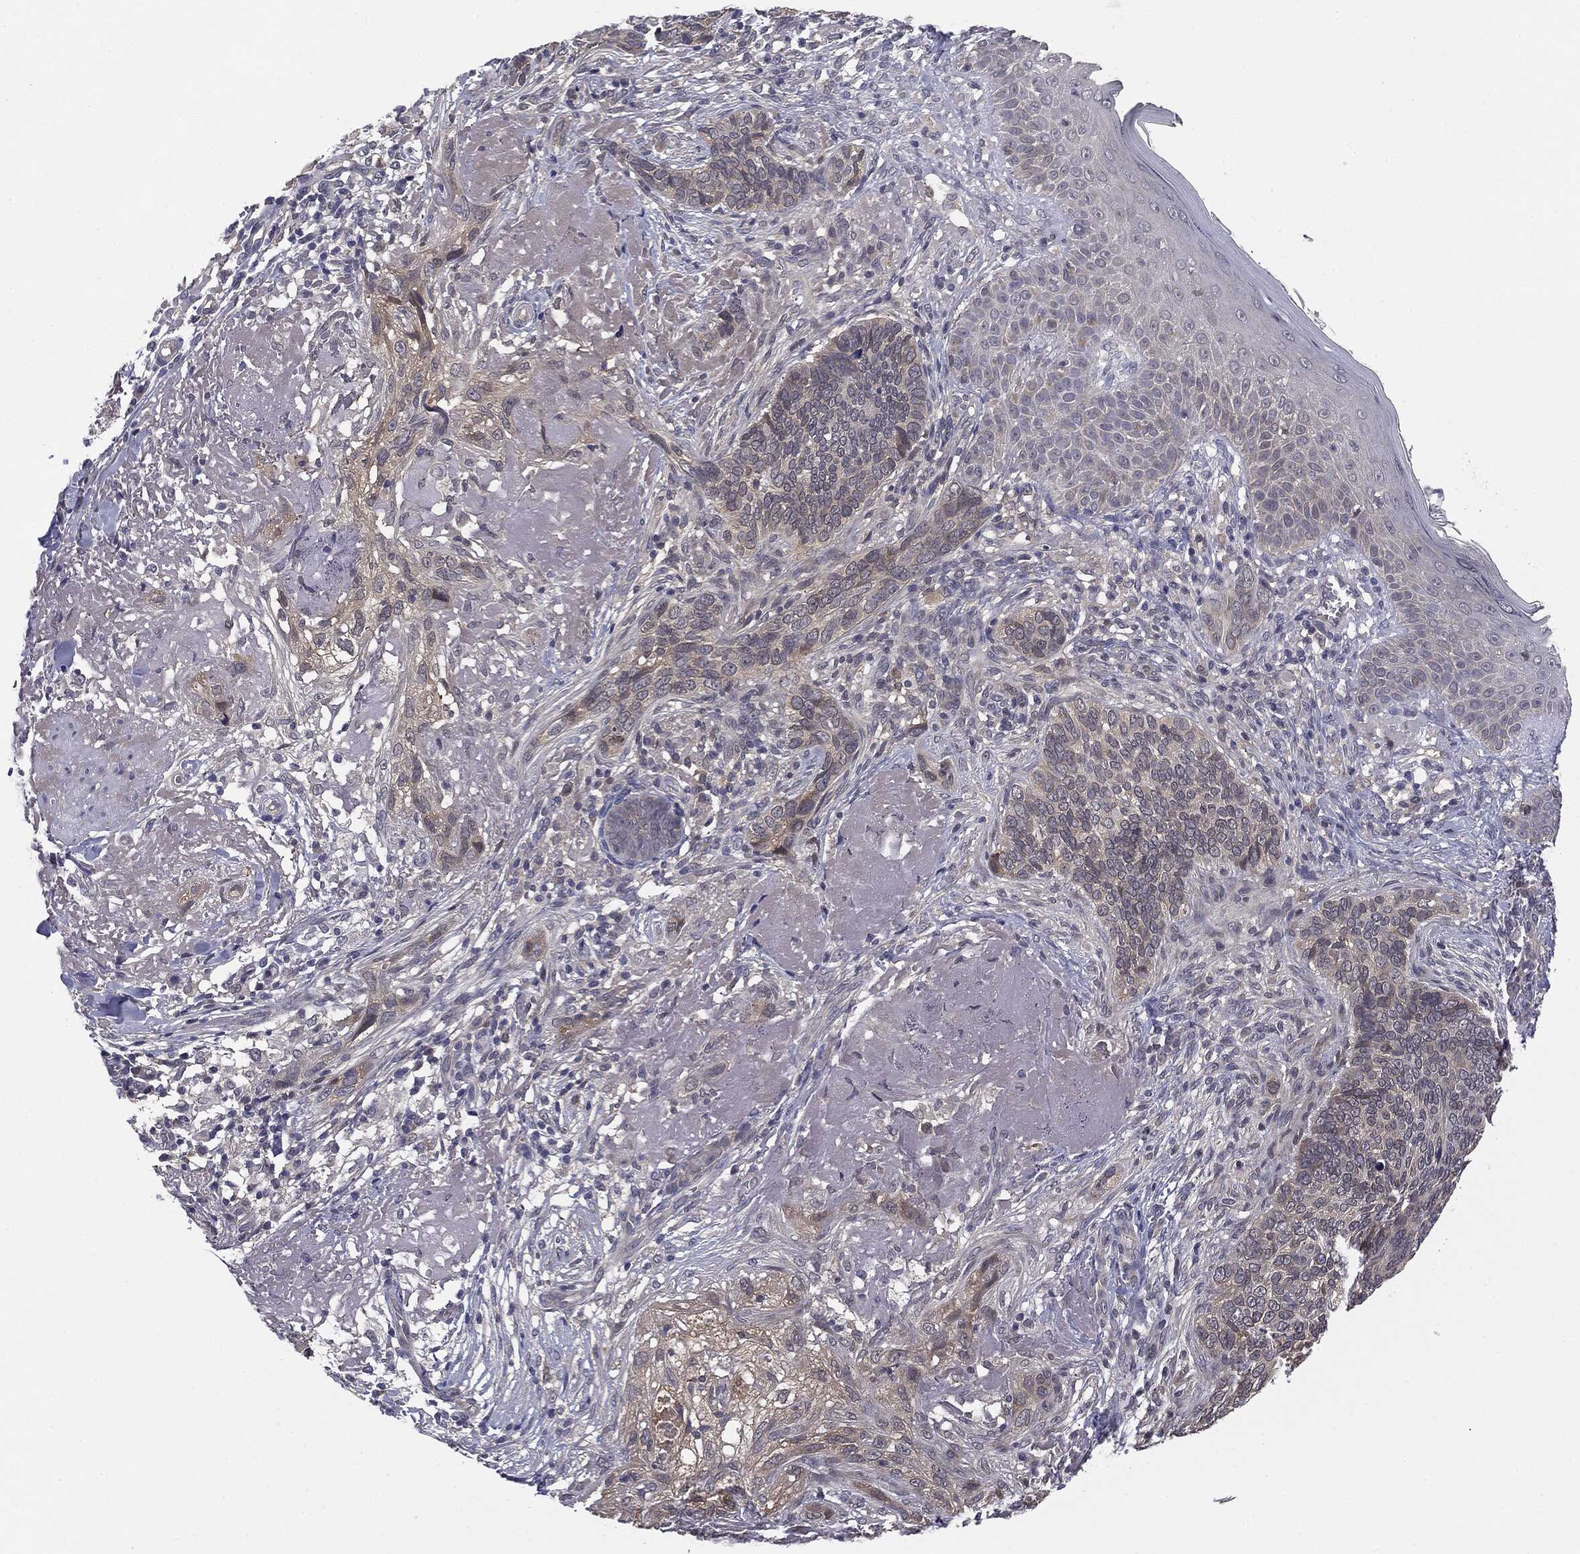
{"staining": {"intensity": "negative", "quantity": "none", "location": "none"}, "tissue": "skin cancer", "cell_type": "Tumor cells", "image_type": "cancer", "snomed": [{"axis": "morphology", "description": "Basal cell carcinoma"}, {"axis": "topography", "description": "Skin"}], "caption": "A photomicrograph of human basal cell carcinoma (skin) is negative for staining in tumor cells.", "gene": "KRT7", "patient": {"sex": "male", "age": 91}}